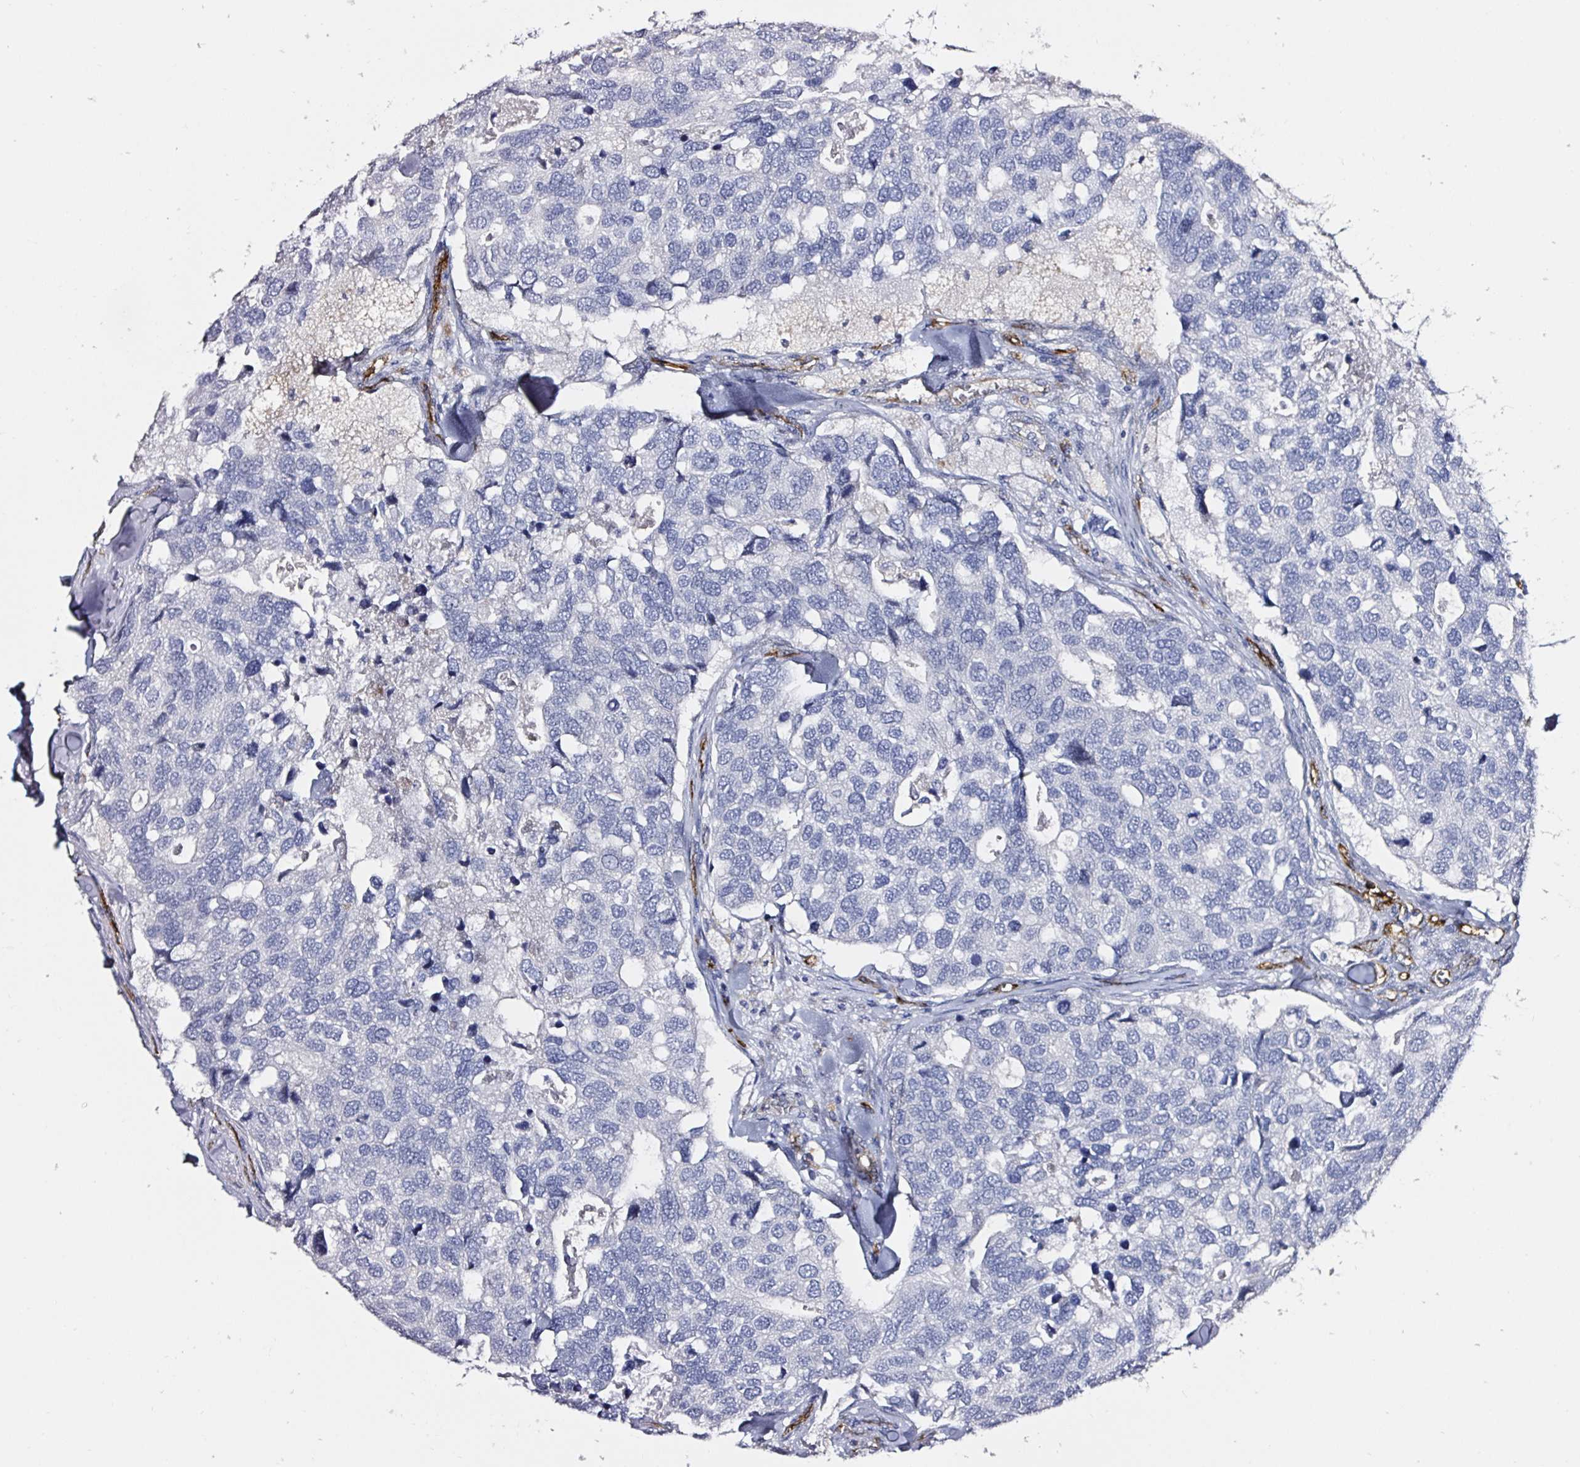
{"staining": {"intensity": "negative", "quantity": "none", "location": "none"}, "tissue": "breast cancer", "cell_type": "Tumor cells", "image_type": "cancer", "snomed": [{"axis": "morphology", "description": "Duct carcinoma"}, {"axis": "topography", "description": "Breast"}], "caption": "The IHC image has no significant expression in tumor cells of breast cancer (intraductal carcinoma) tissue. (DAB IHC with hematoxylin counter stain).", "gene": "ACSBG2", "patient": {"sex": "female", "age": 83}}